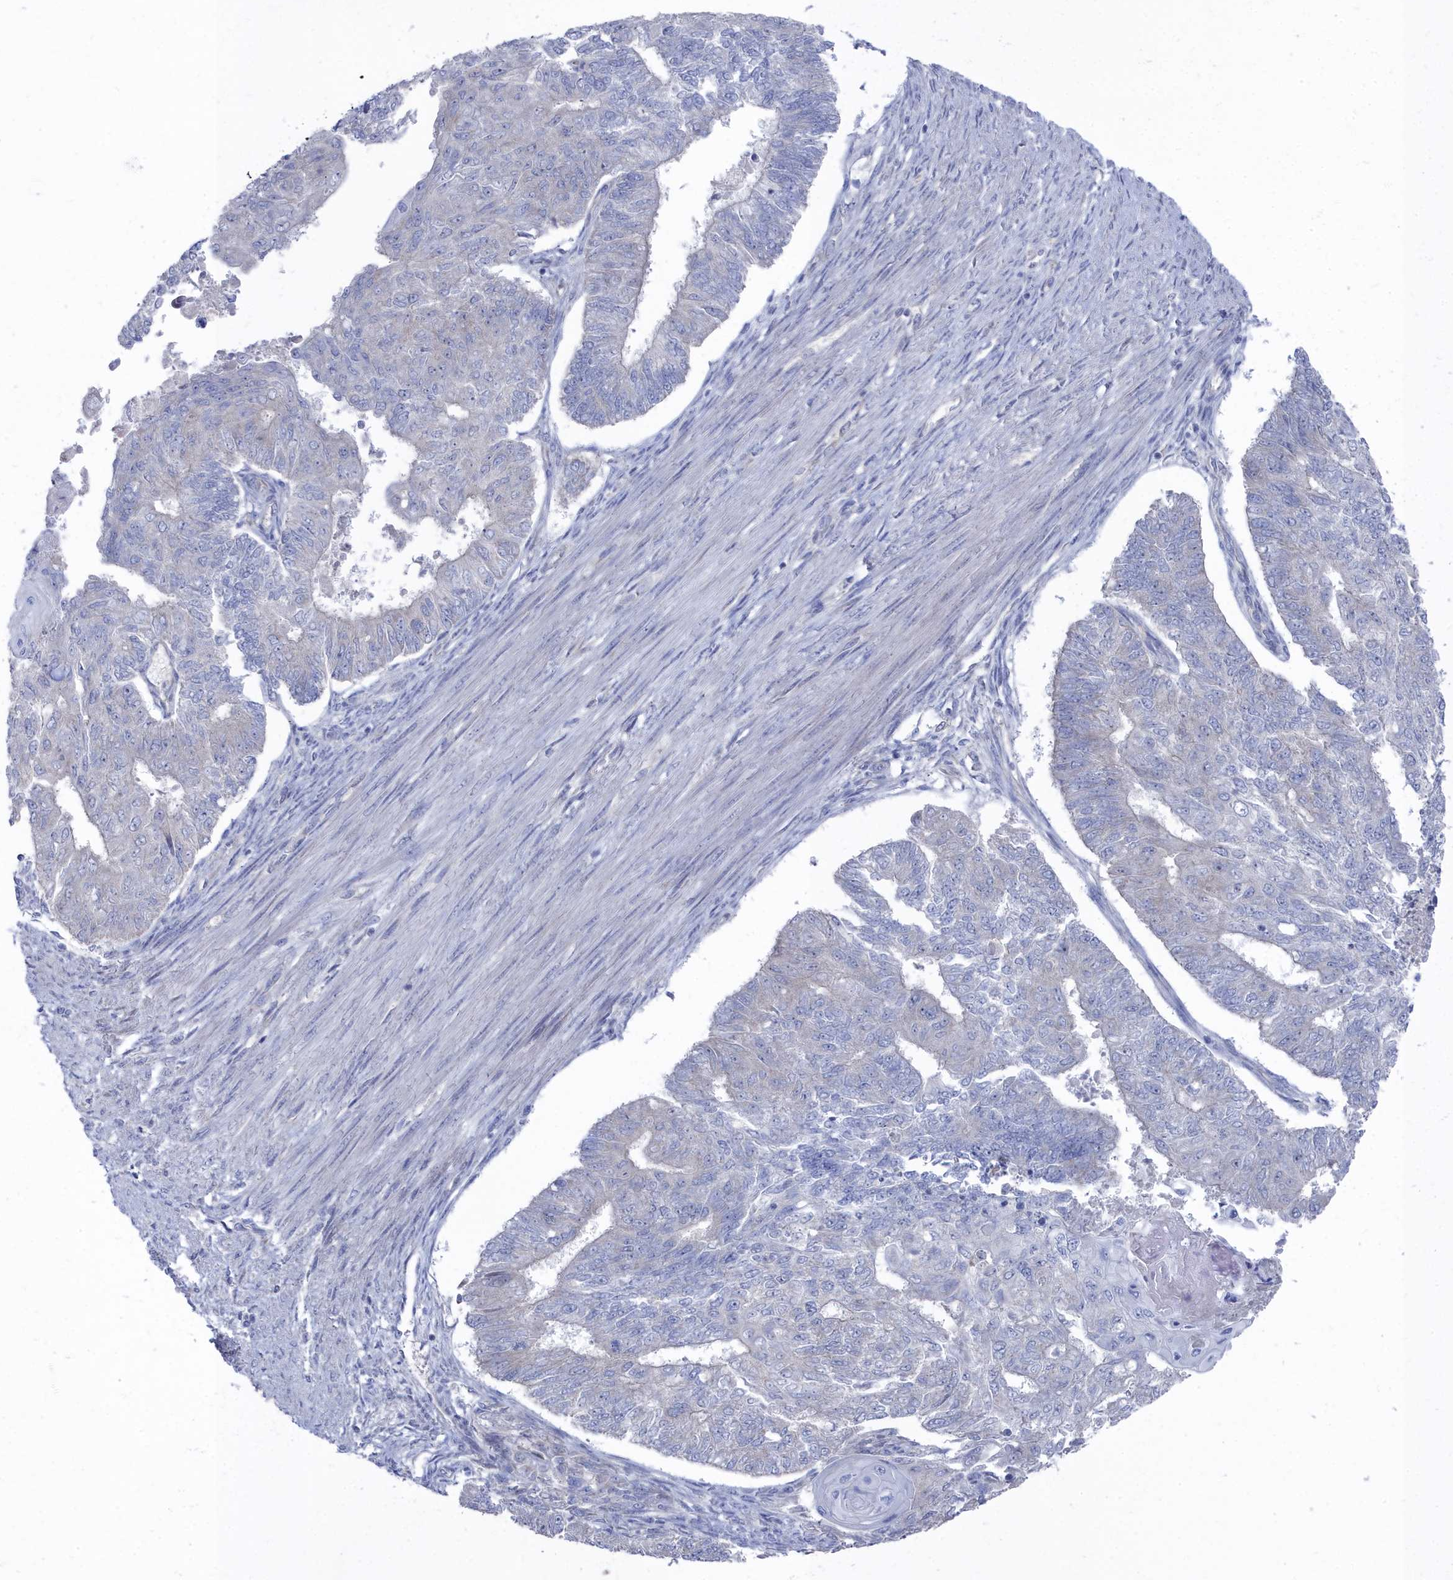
{"staining": {"intensity": "negative", "quantity": "none", "location": "none"}, "tissue": "endometrial cancer", "cell_type": "Tumor cells", "image_type": "cancer", "snomed": [{"axis": "morphology", "description": "Adenocarcinoma, NOS"}, {"axis": "topography", "description": "Endometrium"}], "caption": "IHC histopathology image of neoplastic tissue: endometrial adenocarcinoma stained with DAB (3,3'-diaminobenzidine) exhibits no significant protein expression in tumor cells.", "gene": "CCDC149", "patient": {"sex": "female", "age": 32}}